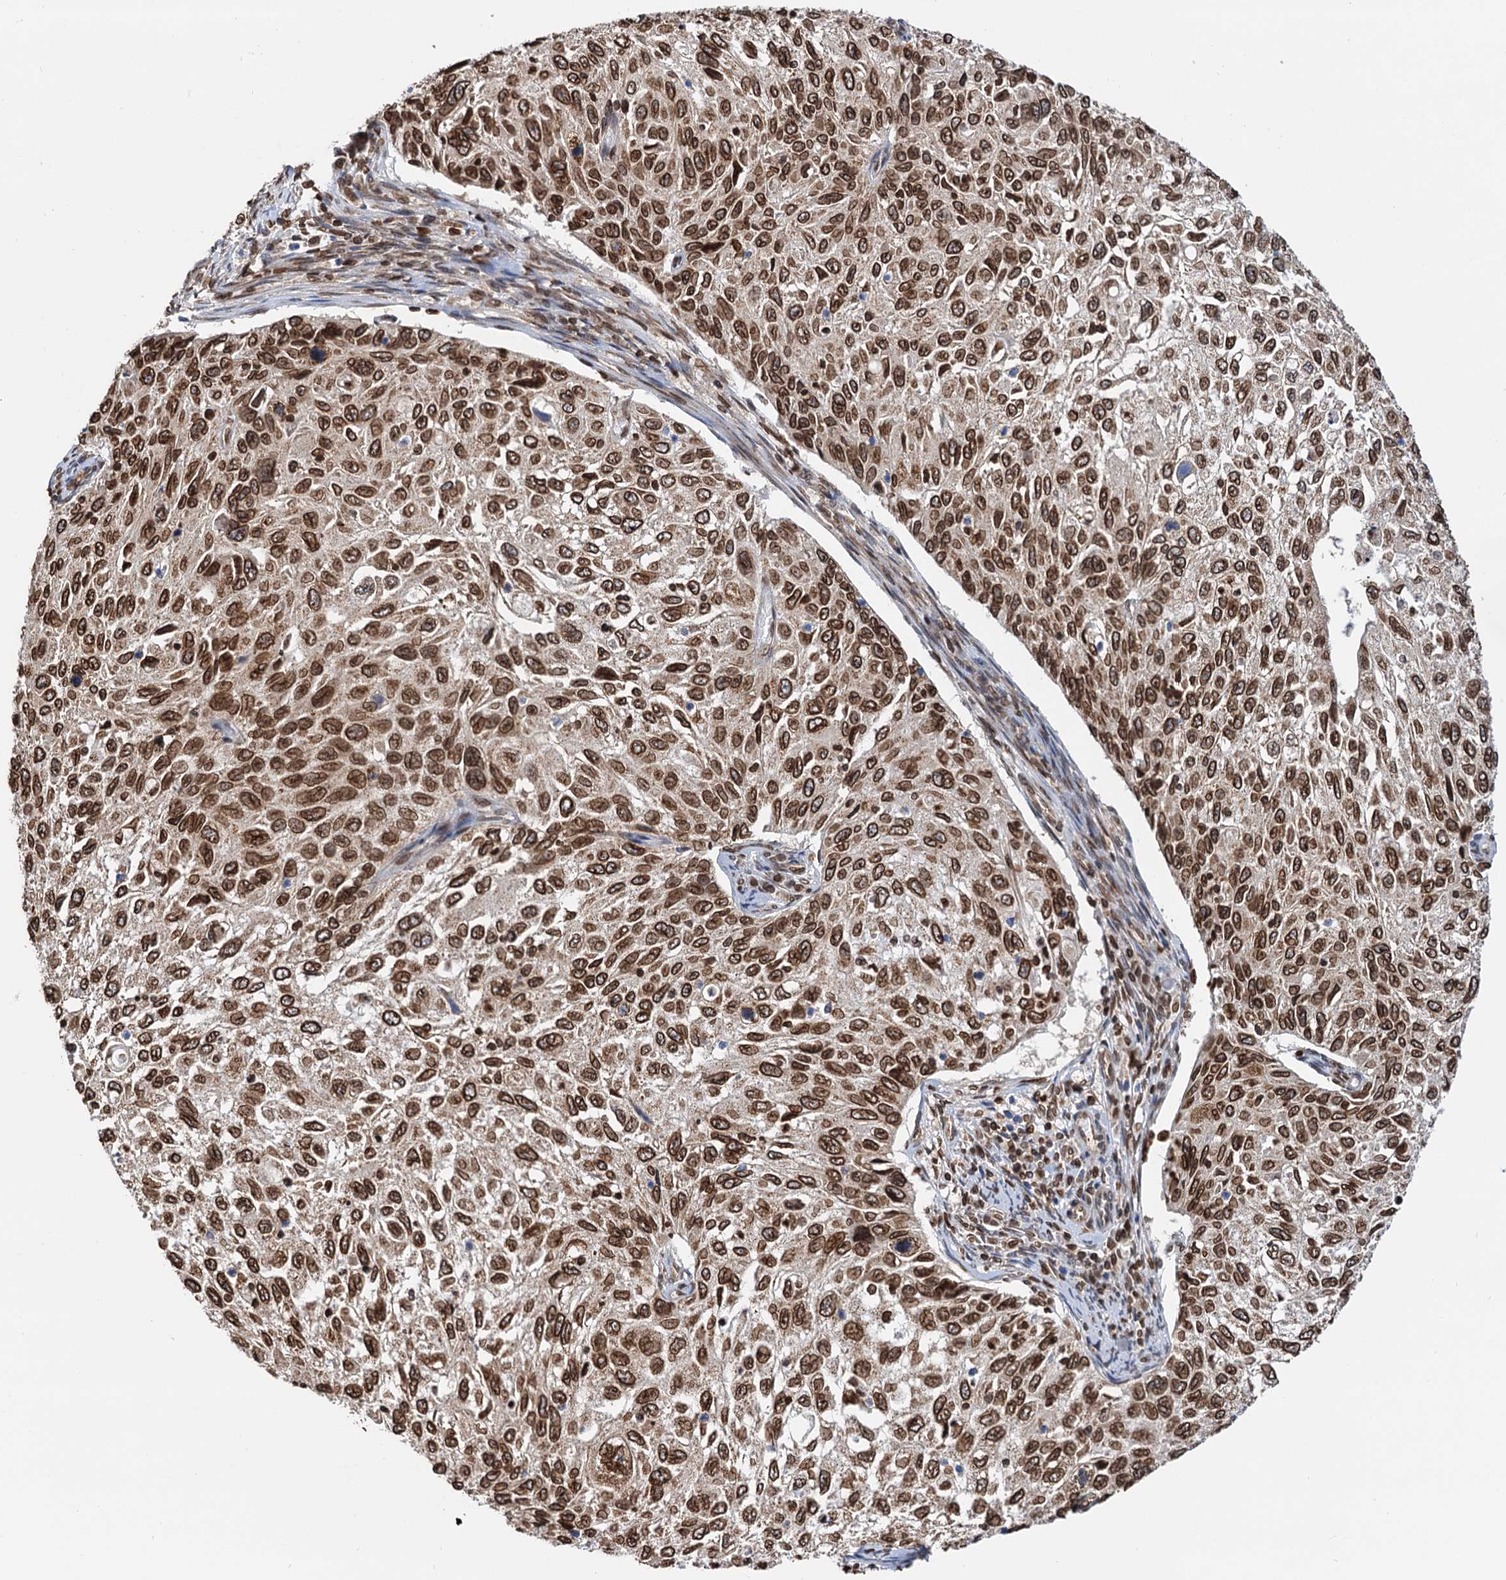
{"staining": {"intensity": "strong", "quantity": ">75%", "location": "nuclear"}, "tissue": "cervical cancer", "cell_type": "Tumor cells", "image_type": "cancer", "snomed": [{"axis": "morphology", "description": "Squamous cell carcinoma, NOS"}, {"axis": "topography", "description": "Cervix"}], "caption": "Squamous cell carcinoma (cervical) tissue displays strong nuclear staining in approximately >75% of tumor cells, visualized by immunohistochemistry. The staining is performed using DAB (3,3'-diaminobenzidine) brown chromogen to label protein expression. The nuclei are counter-stained blue using hematoxylin.", "gene": "ZC3H13", "patient": {"sex": "female", "age": 70}}